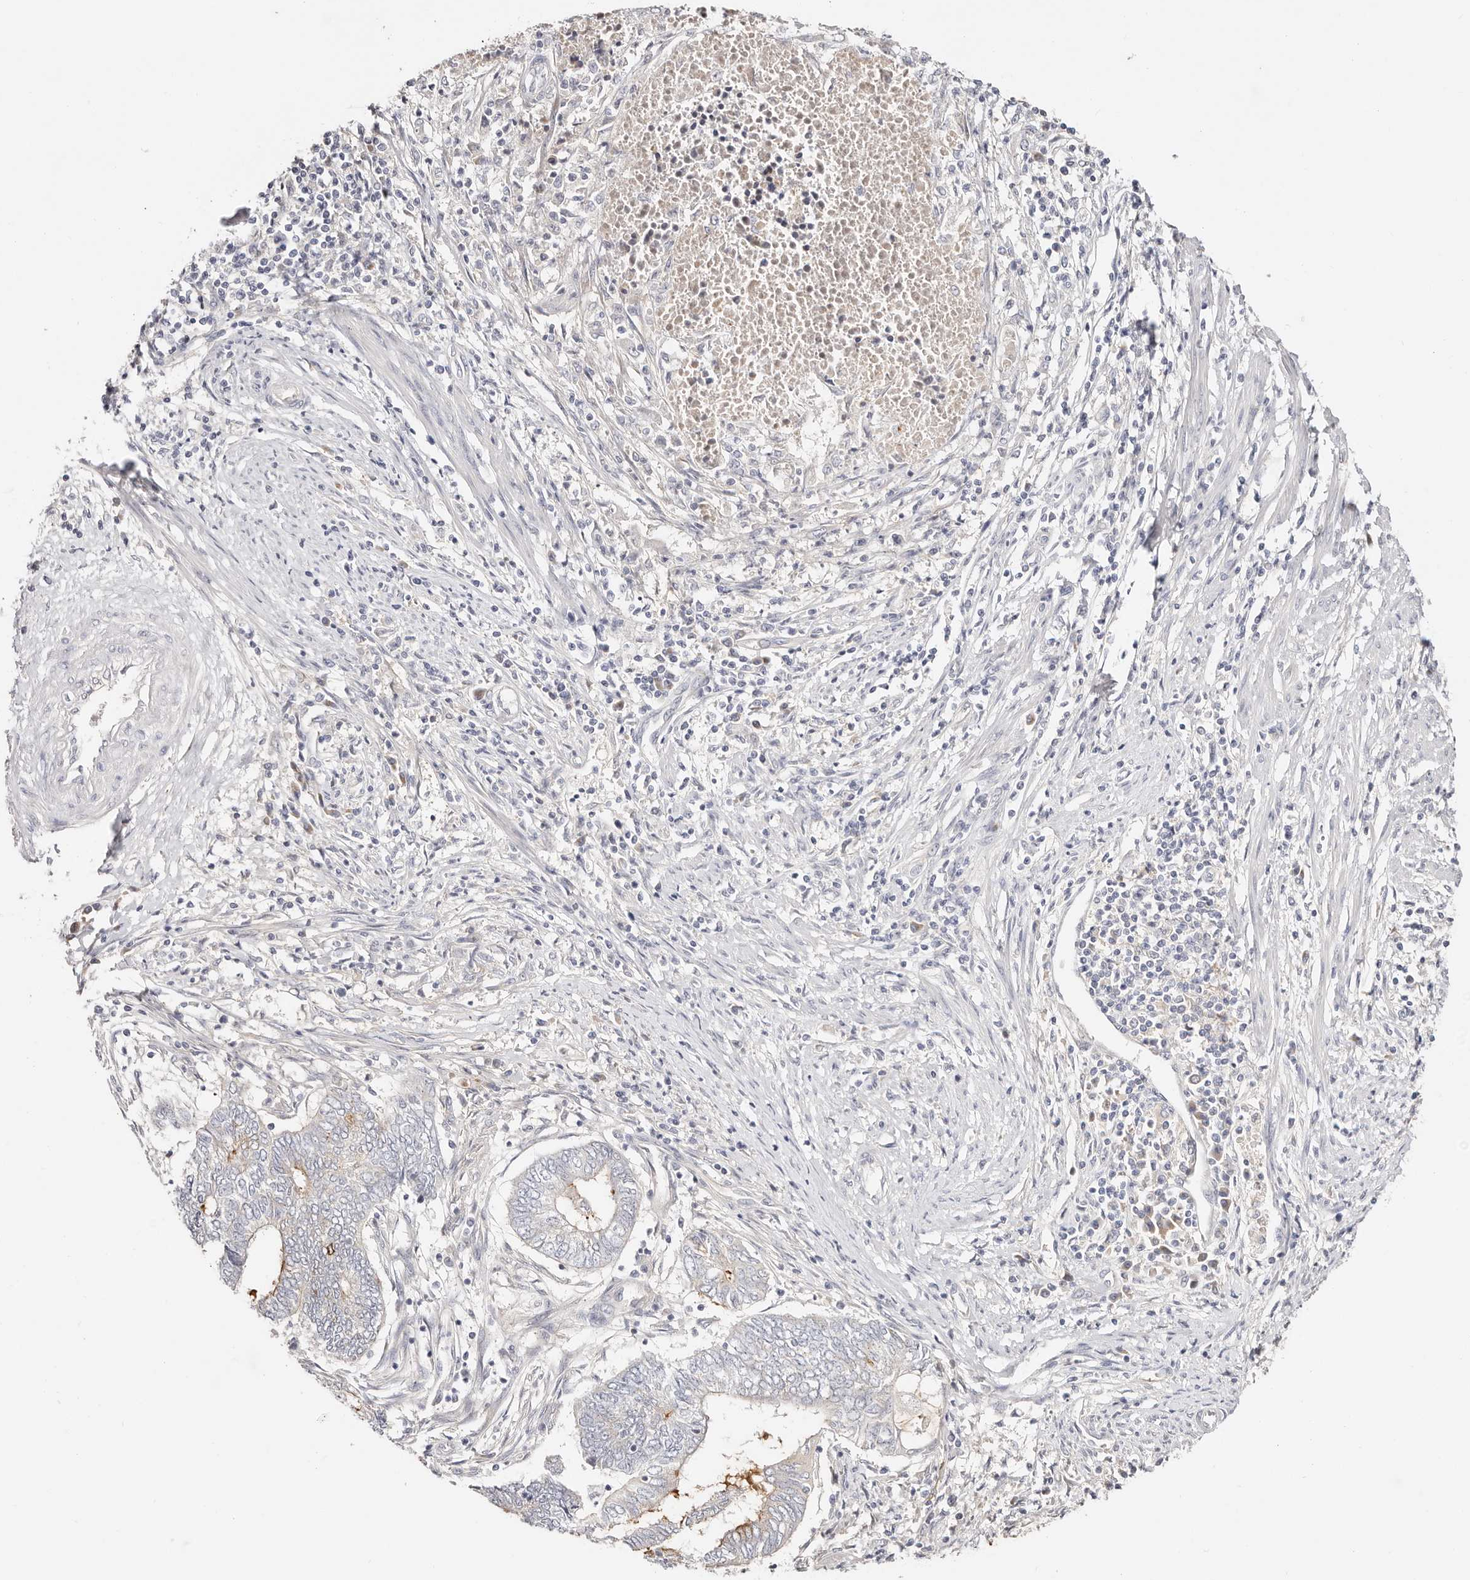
{"staining": {"intensity": "weak", "quantity": "<25%", "location": "cytoplasmic/membranous"}, "tissue": "endometrial cancer", "cell_type": "Tumor cells", "image_type": "cancer", "snomed": [{"axis": "morphology", "description": "Adenocarcinoma, NOS"}, {"axis": "topography", "description": "Uterus"}, {"axis": "topography", "description": "Endometrium"}], "caption": "Micrograph shows no protein positivity in tumor cells of adenocarcinoma (endometrial) tissue.", "gene": "DNASE1", "patient": {"sex": "female", "age": 70}}